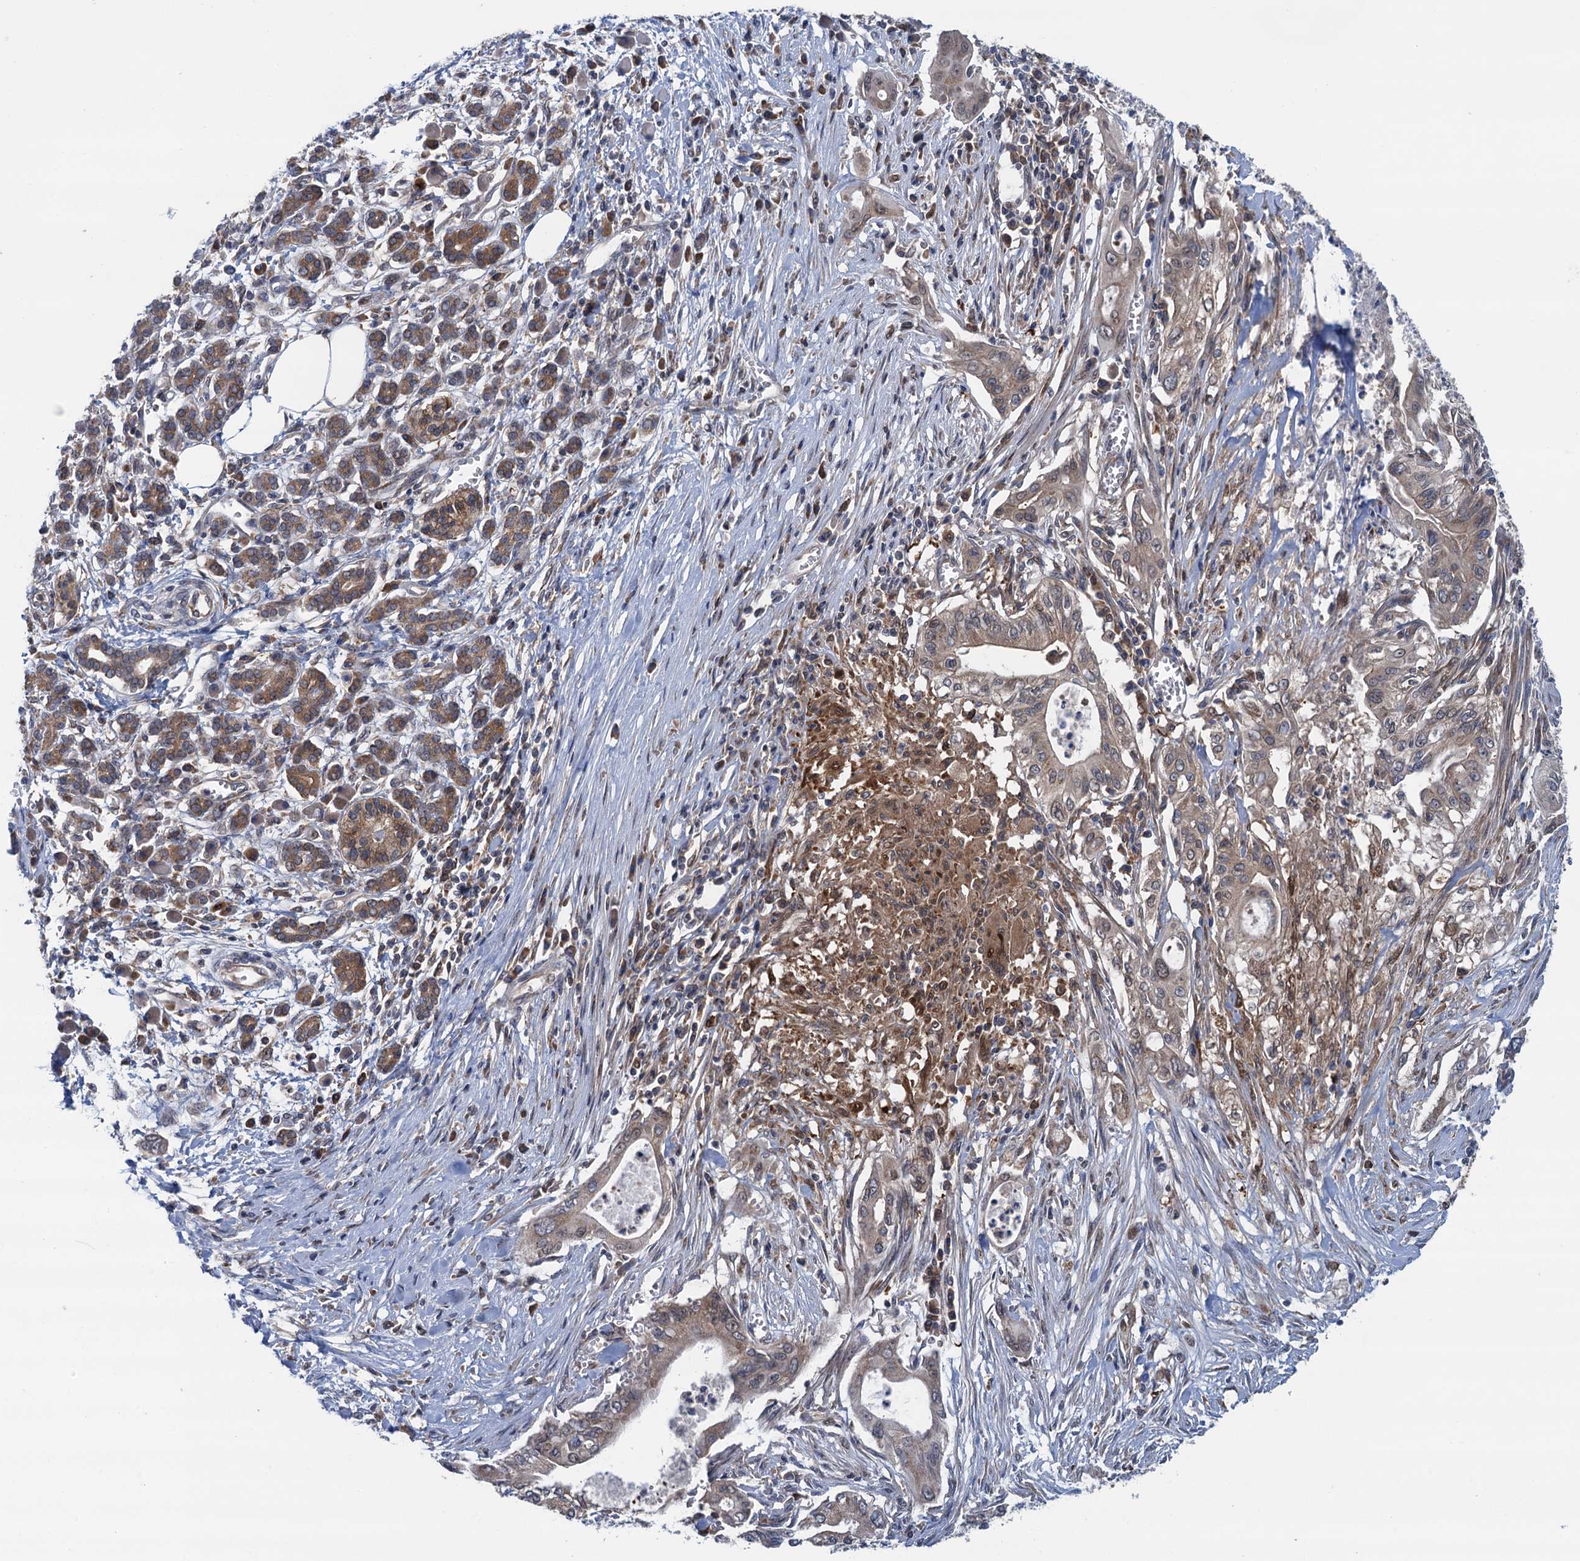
{"staining": {"intensity": "weak", "quantity": "<25%", "location": "cytoplasmic/membranous"}, "tissue": "pancreatic cancer", "cell_type": "Tumor cells", "image_type": "cancer", "snomed": [{"axis": "morphology", "description": "Adenocarcinoma, NOS"}, {"axis": "topography", "description": "Pancreas"}], "caption": "Tumor cells show no significant positivity in pancreatic cancer.", "gene": "CNTN5", "patient": {"sex": "male", "age": 58}}